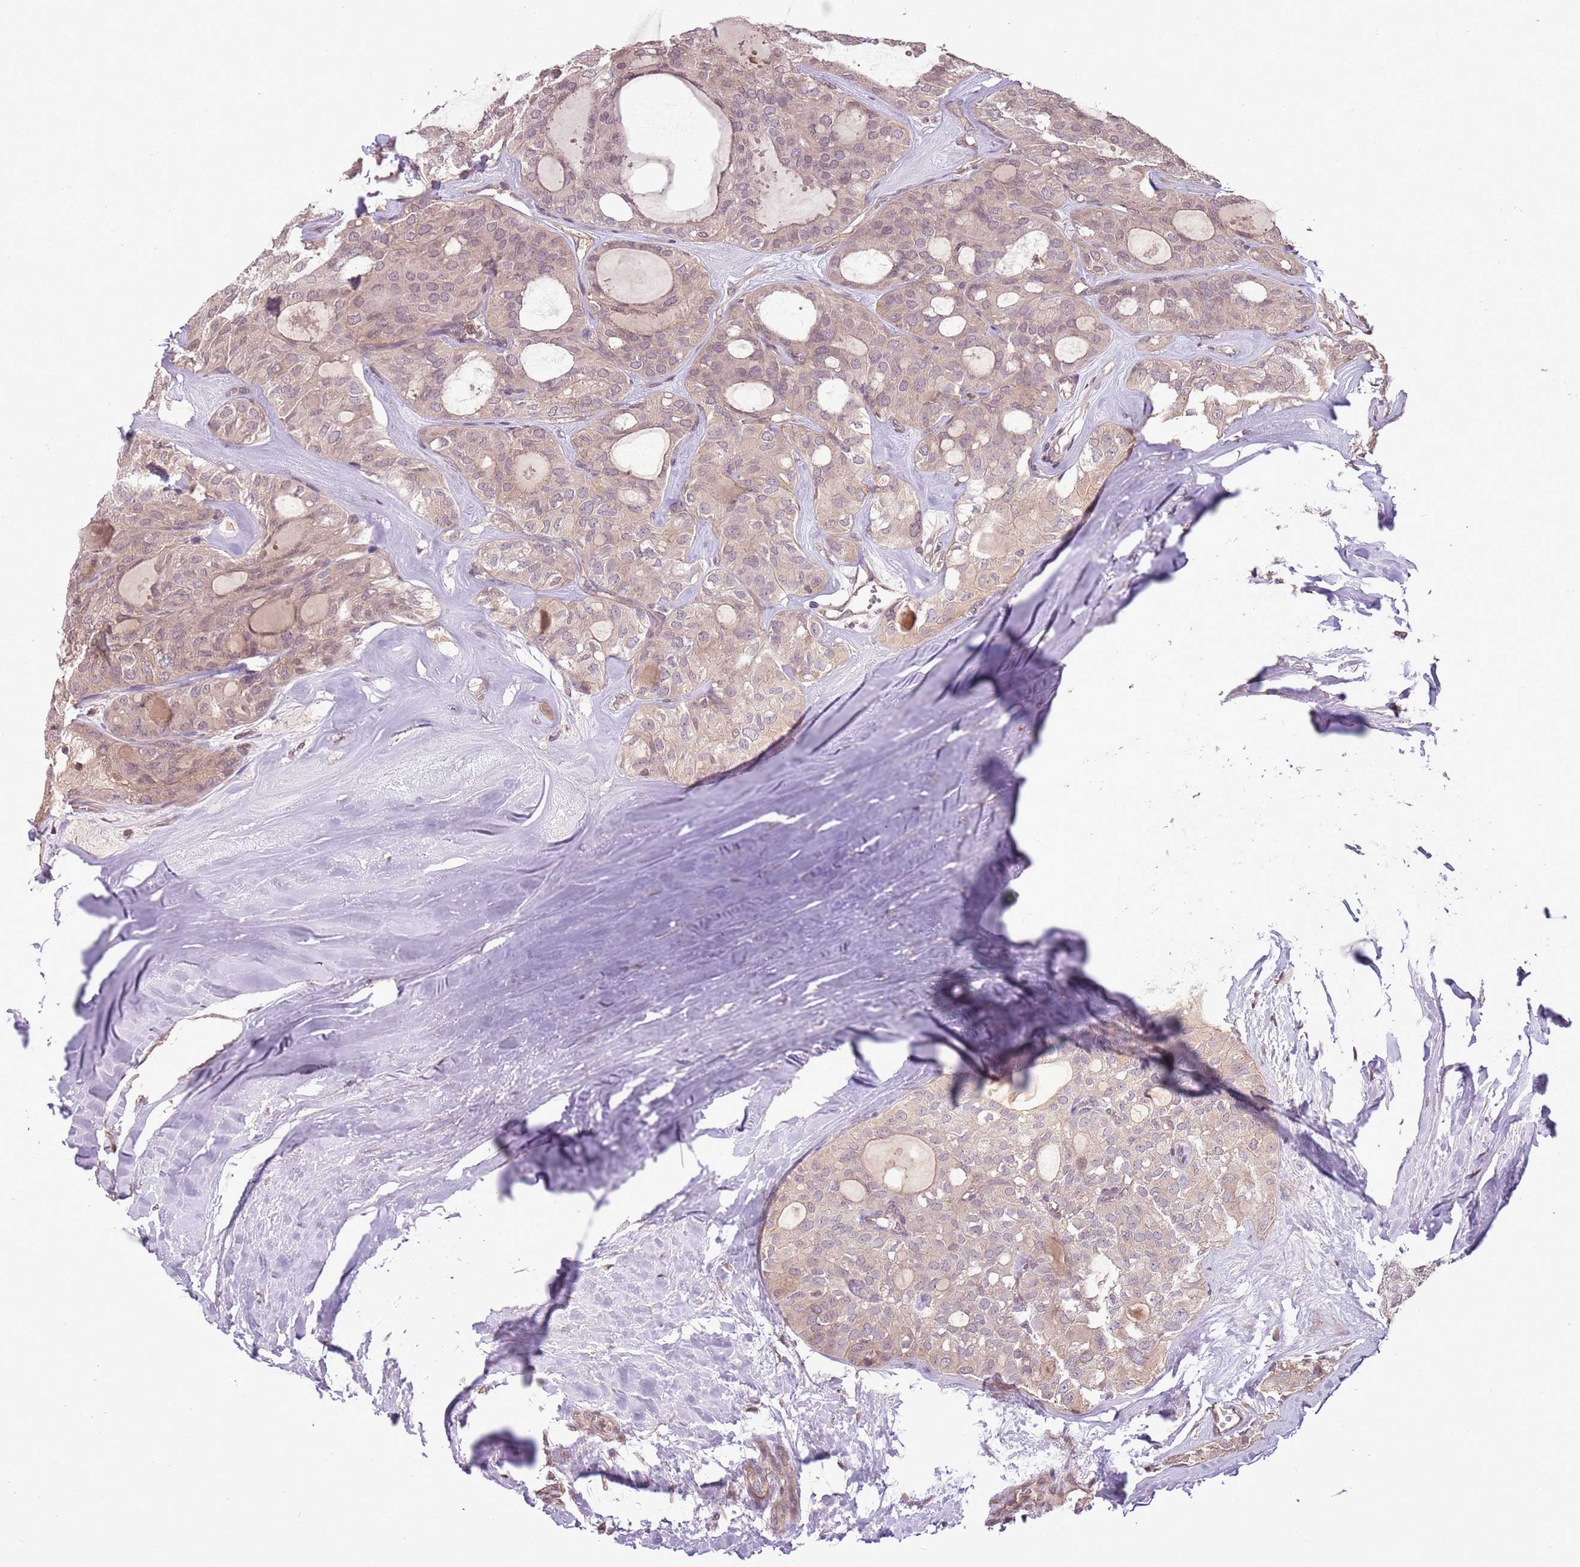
{"staining": {"intensity": "weak", "quantity": "25%-75%", "location": "cytoplasmic/membranous"}, "tissue": "thyroid cancer", "cell_type": "Tumor cells", "image_type": "cancer", "snomed": [{"axis": "morphology", "description": "Follicular adenoma carcinoma, NOS"}, {"axis": "topography", "description": "Thyroid gland"}], "caption": "Immunohistochemical staining of thyroid follicular adenoma carcinoma exhibits weak cytoplasmic/membranous protein expression in approximately 25%-75% of tumor cells.", "gene": "CAPN9", "patient": {"sex": "male", "age": 75}}